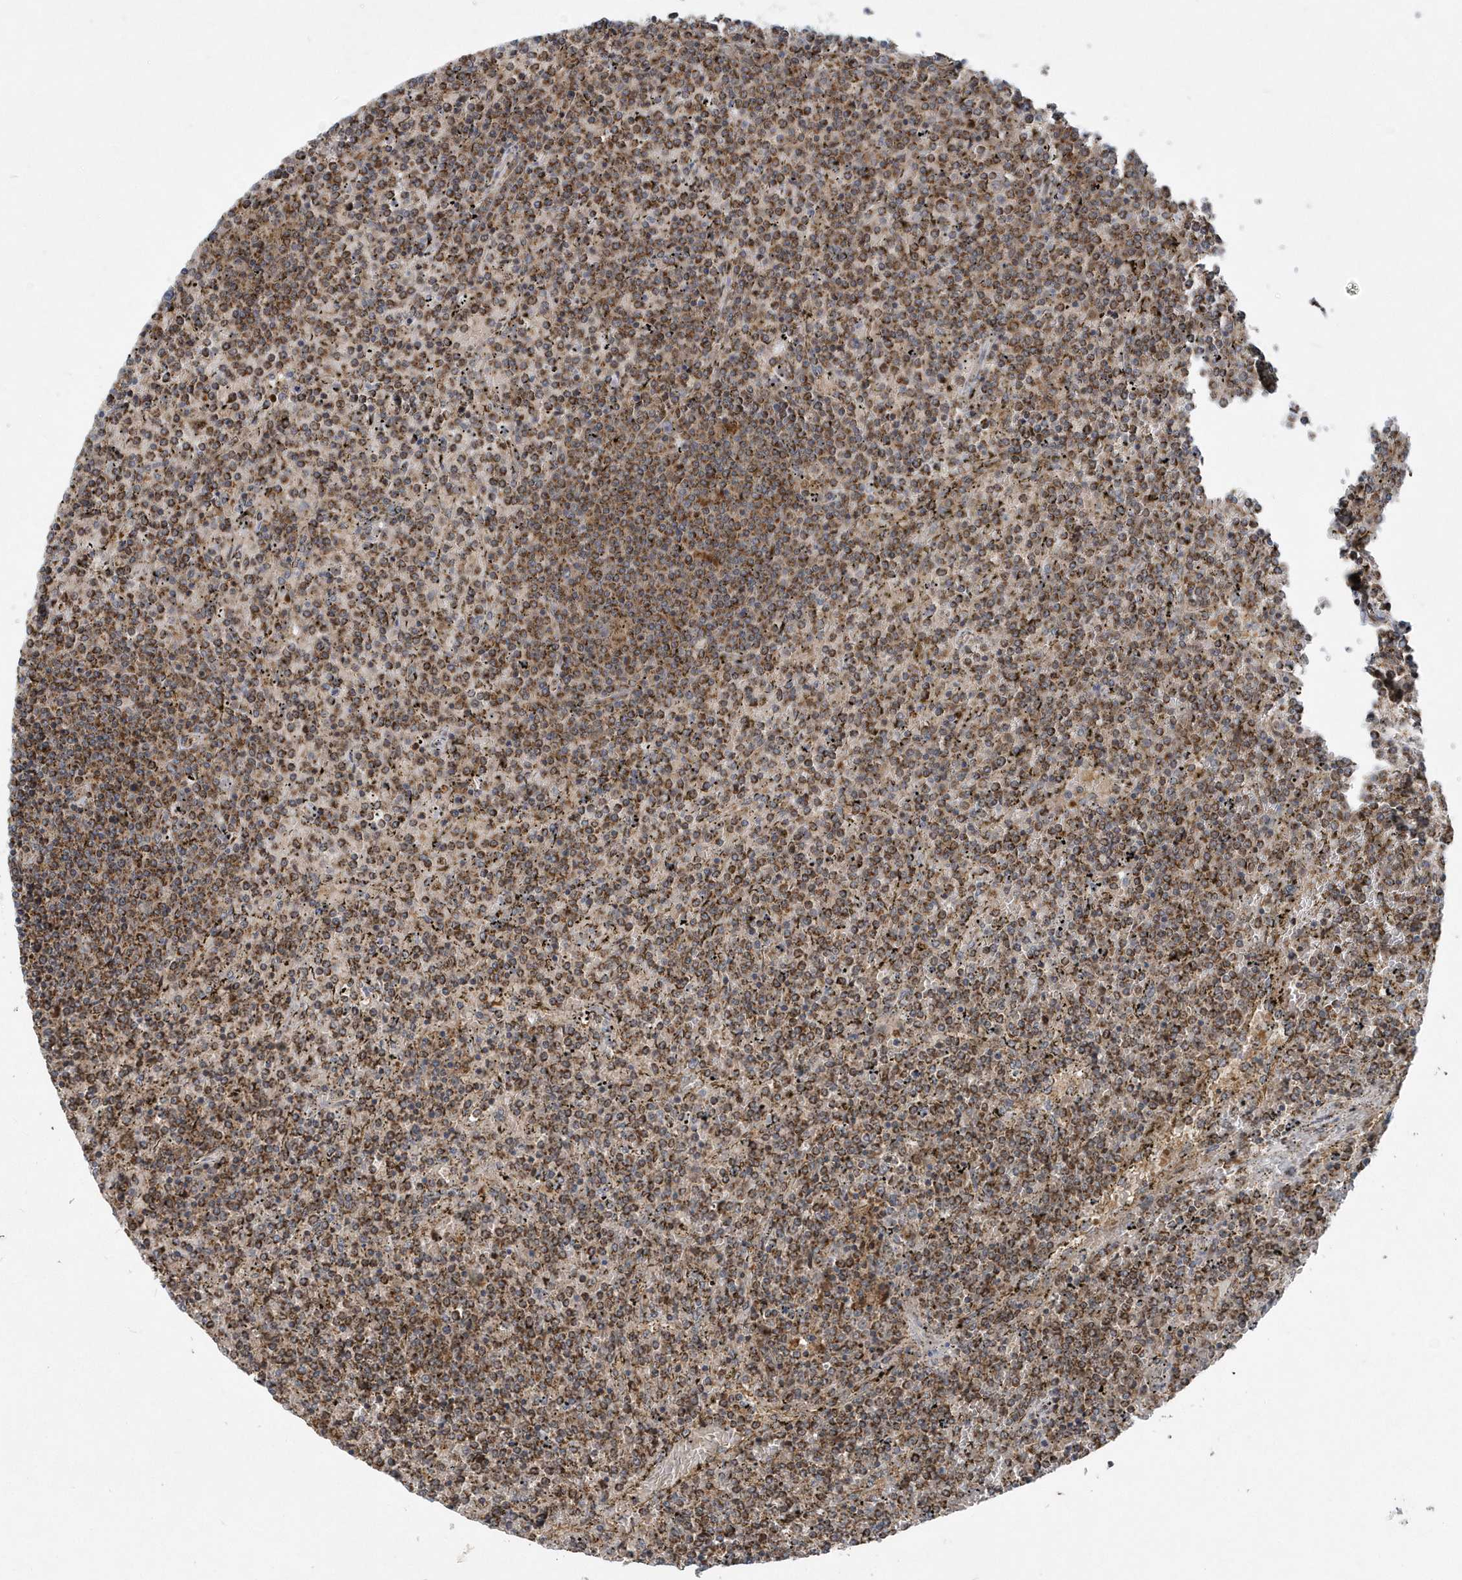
{"staining": {"intensity": "moderate", "quantity": ">75%", "location": "cytoplasmic/membranous"}, "tissue": "lymphoma", "cell_type": "Tumor cells", "image_type": "cancer", "snomed": [{"axis": "morphology", "description": "Malignant lymphoma, non-Hodgkin's type, Low grade"}, {"axis": "topography", "description": "Spleen"}], "caption": "Approximately >75% of tumor cells in lymphoma demonstrate moderate cytoplasmic/membranous protein positivity as visualized by brown immunohistochemical staining.", "gene": "PPP1R7", "patient": {"sex": "female", "age": 19}}